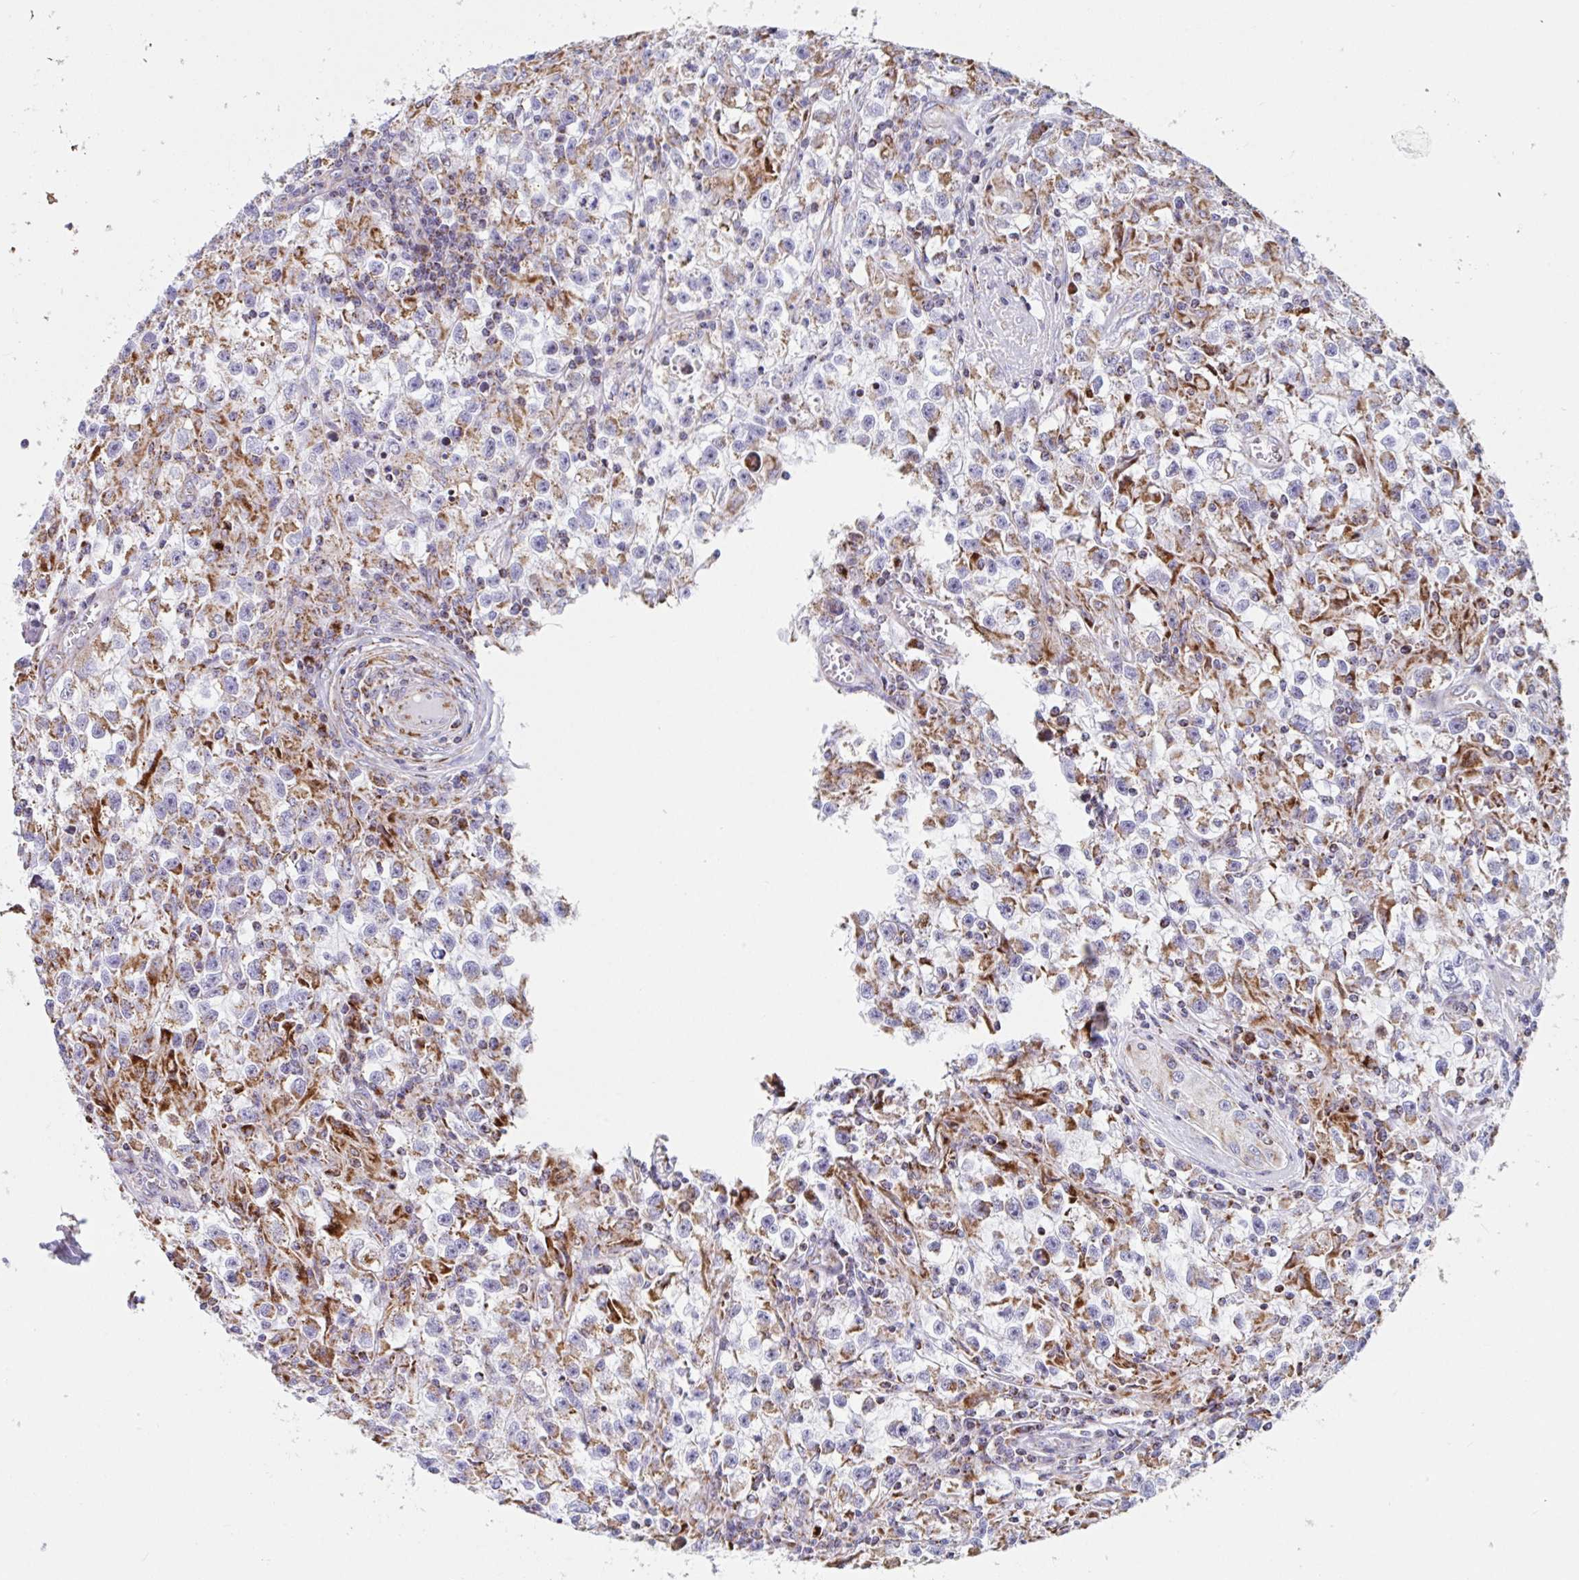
{"staining": {"intensity": "moderate", "quantity": "<25%", "location": "cytoplasmic/membranous"}, "tissue": "testis cancer", "cell_type": "Tumor cells", "image_type": "cancer", "snomed": [{"axis": "morphology", "description": "Seminoma, NOS"}, {"axis": "topography", "description": "Testis"}], "caption": "Tumor cells show moderate cytoplasmic/membranous expression in about <25% of cells in seminoma (testis).", "gene": "ATP5MJ", "patient": {"sex": "male", "age": 31}}